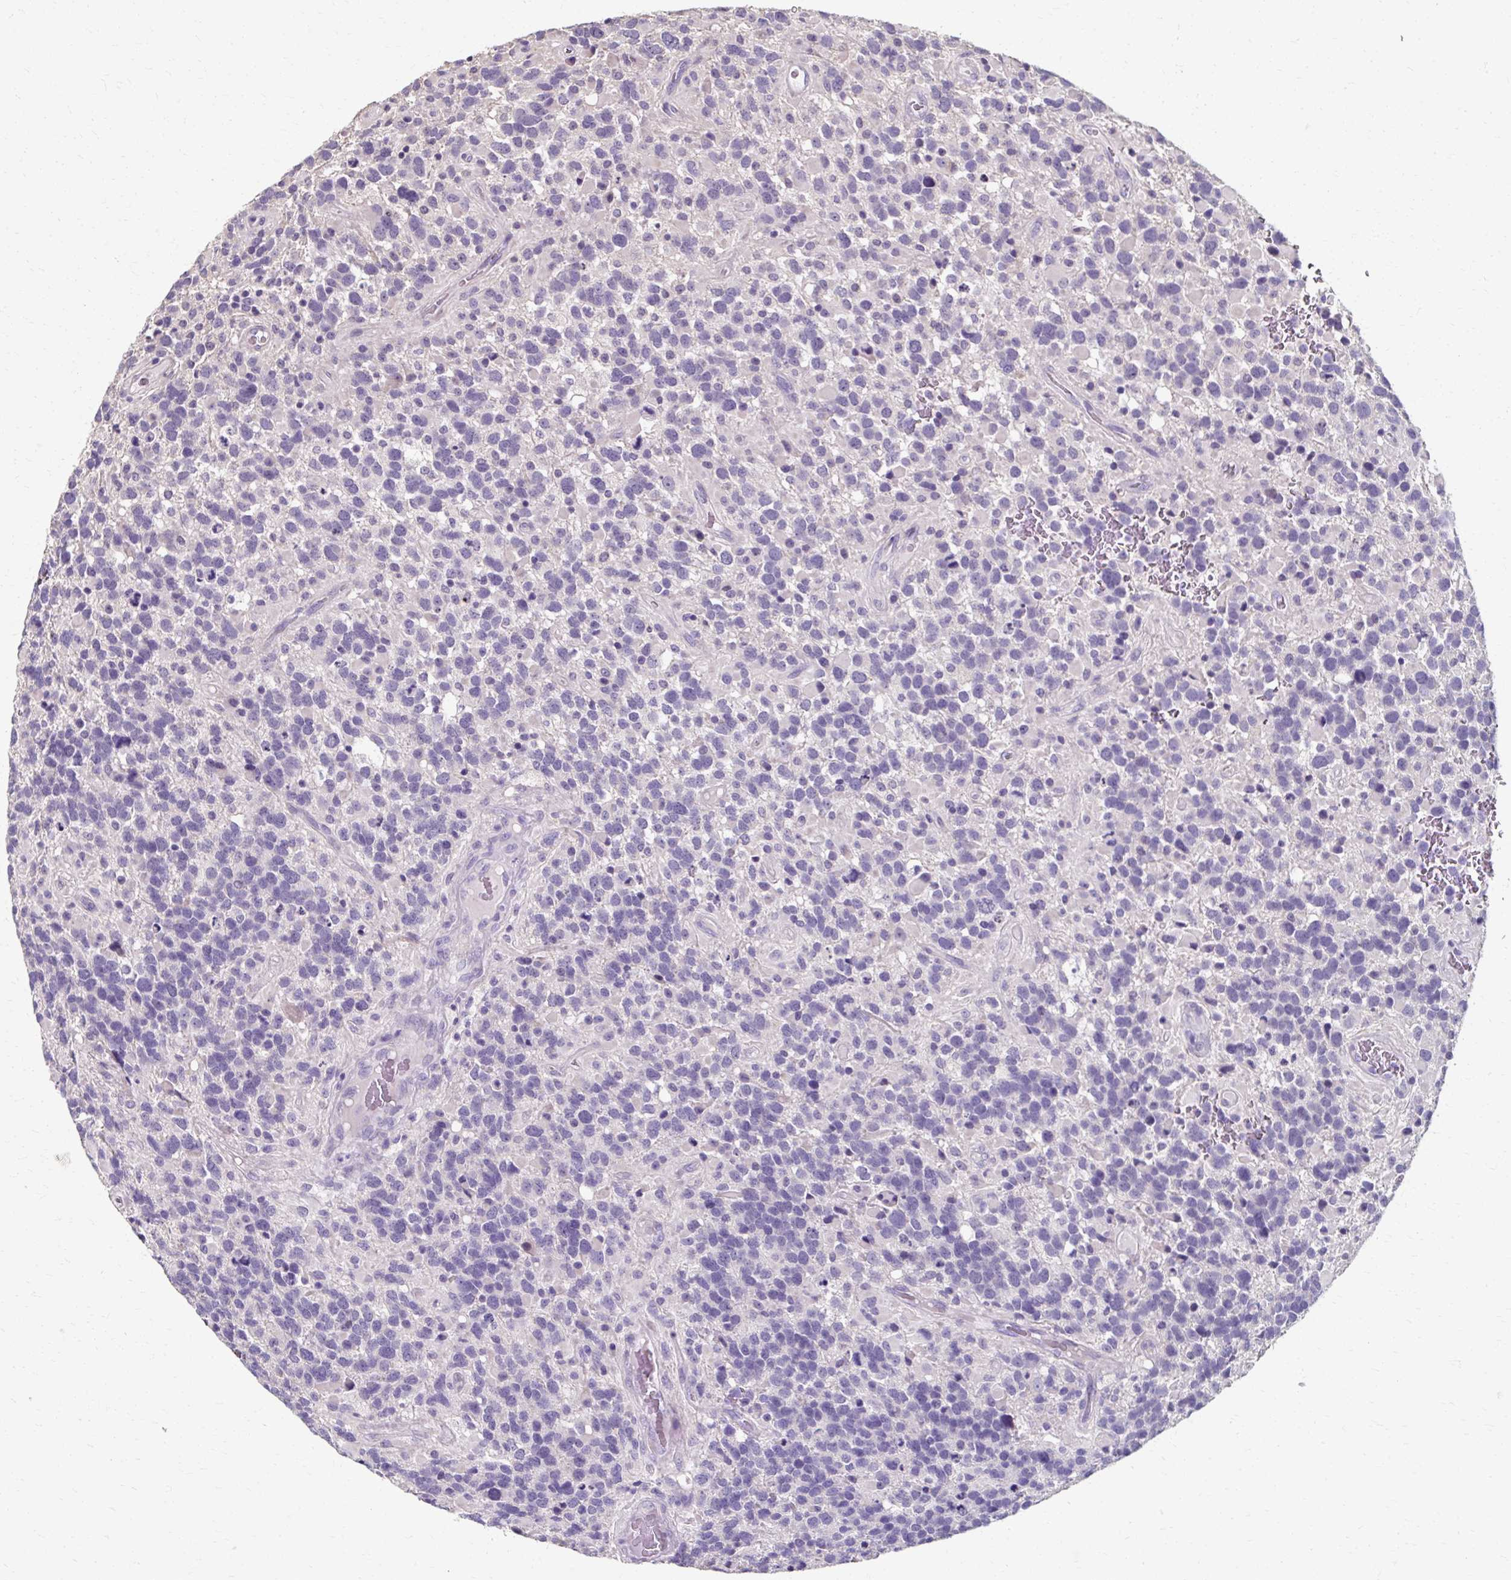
{"staining": {"intensity": "negative", "quantity": "none", "location": "none"}, "tissue": "glioma", "cell_type": "Tumor cells", "image_type": "cancer", "snomed": [{"axis": "morphology", "description": "Glioma, malignant, High grade"}, {"axis": "topography", "description": "Brain"}], "caption": "High-grade glioma (malignant) stained for a protein using immunohistochemistry (IHC) demonstrates no staining tumor cells.", "gene": "KLHL24", "patient": {"sex": "female", "age": 40}}